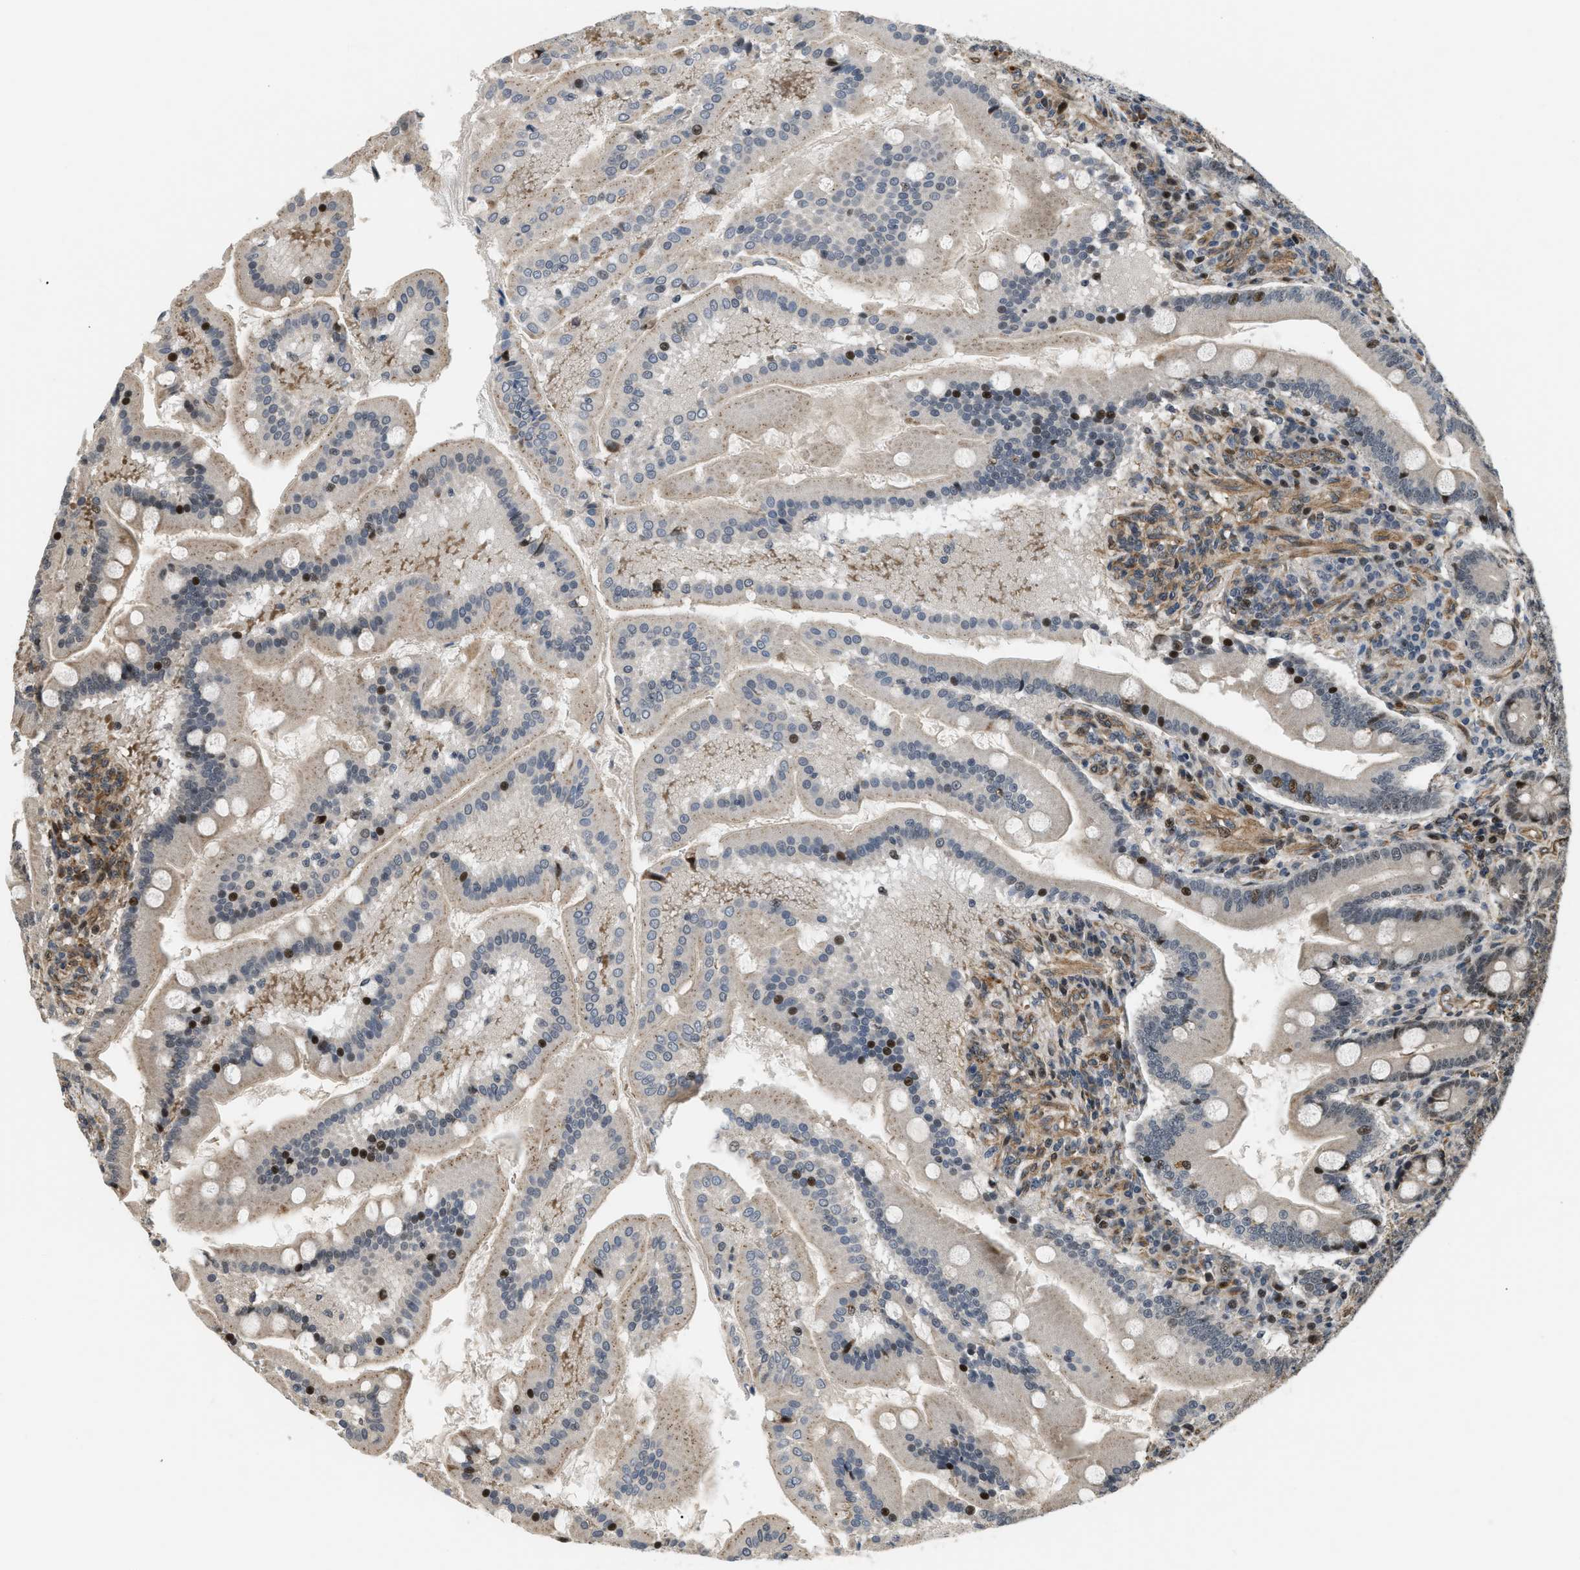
{"staining": {"intensity": "moderate", "quantity": "25%-75%", "location": "cytoplasmic/membranous,nuclear"}, "tissue": "duodenum", "cell_type": "Glandular cells", "image_type": "normal", "snomed": [{"axis": "morphology", "description": "Normal tissue, NOS"}, {"axis": "topography", "description": "Duodenum"}], "caption": "Protein staining reveals moderate cytoplasmic/membranous,nuclear expression in about 25%-75% of glandular cells in unremarkable duodenum. Nuclei are stained in blue.", "gene": "LTA4H", "patient": {"sex": "male", "age": 50}}